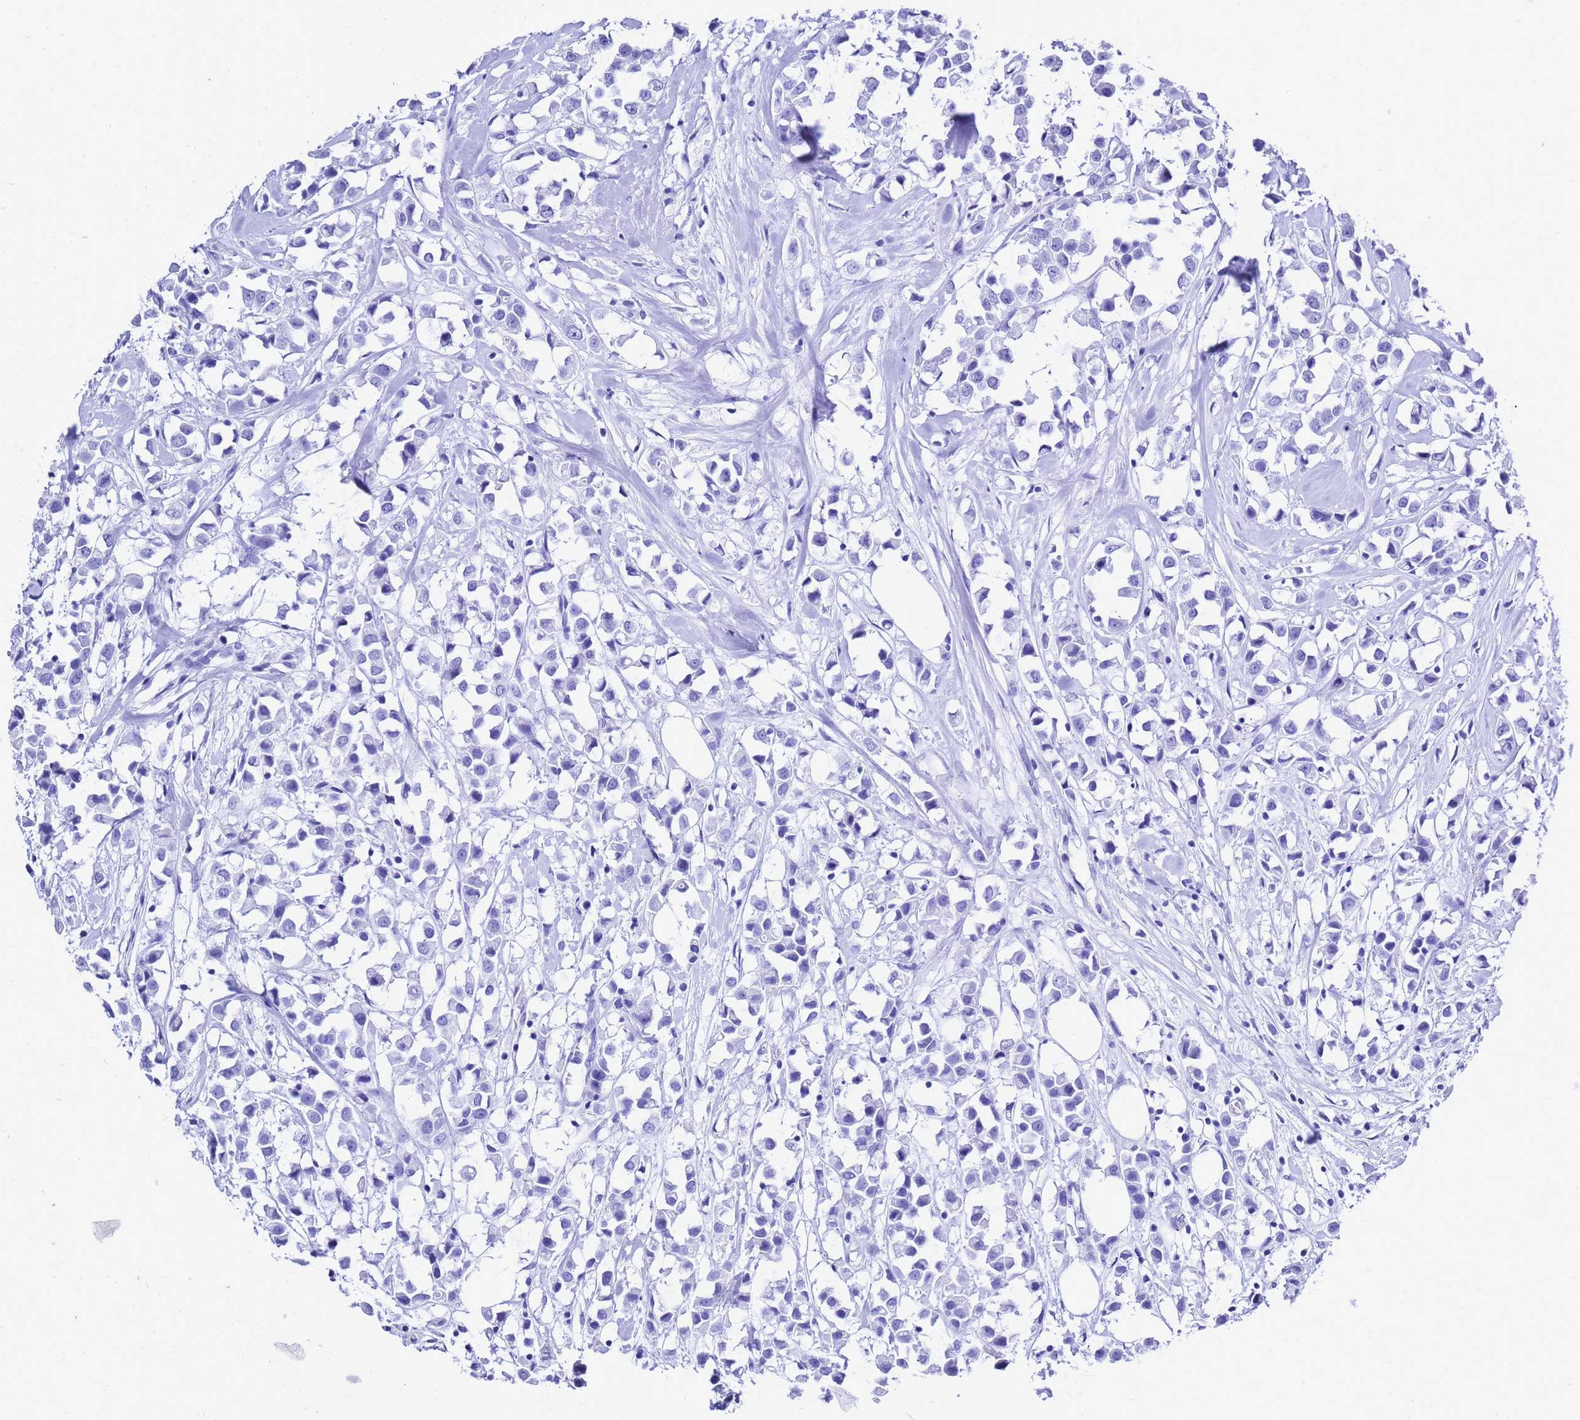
{"staining": {"intensity": "negative", "quantity": "none", "location": "none"}, "tissue": "breast cancer", "cell_type": "Tumor cells", "image_type": "cancer", "snomed": [{"axis": "morphology", "description": "Duct carcinoma"}, {"axis": "topography", "description": "Breast"}], "caption": "Histopathology image shows no protein expression in tumor cells of breast cancer (infiltrating ductal carcinoma) tissue.", "gene": "LIPF", "patient": {"sex": "female", "age": 61}}